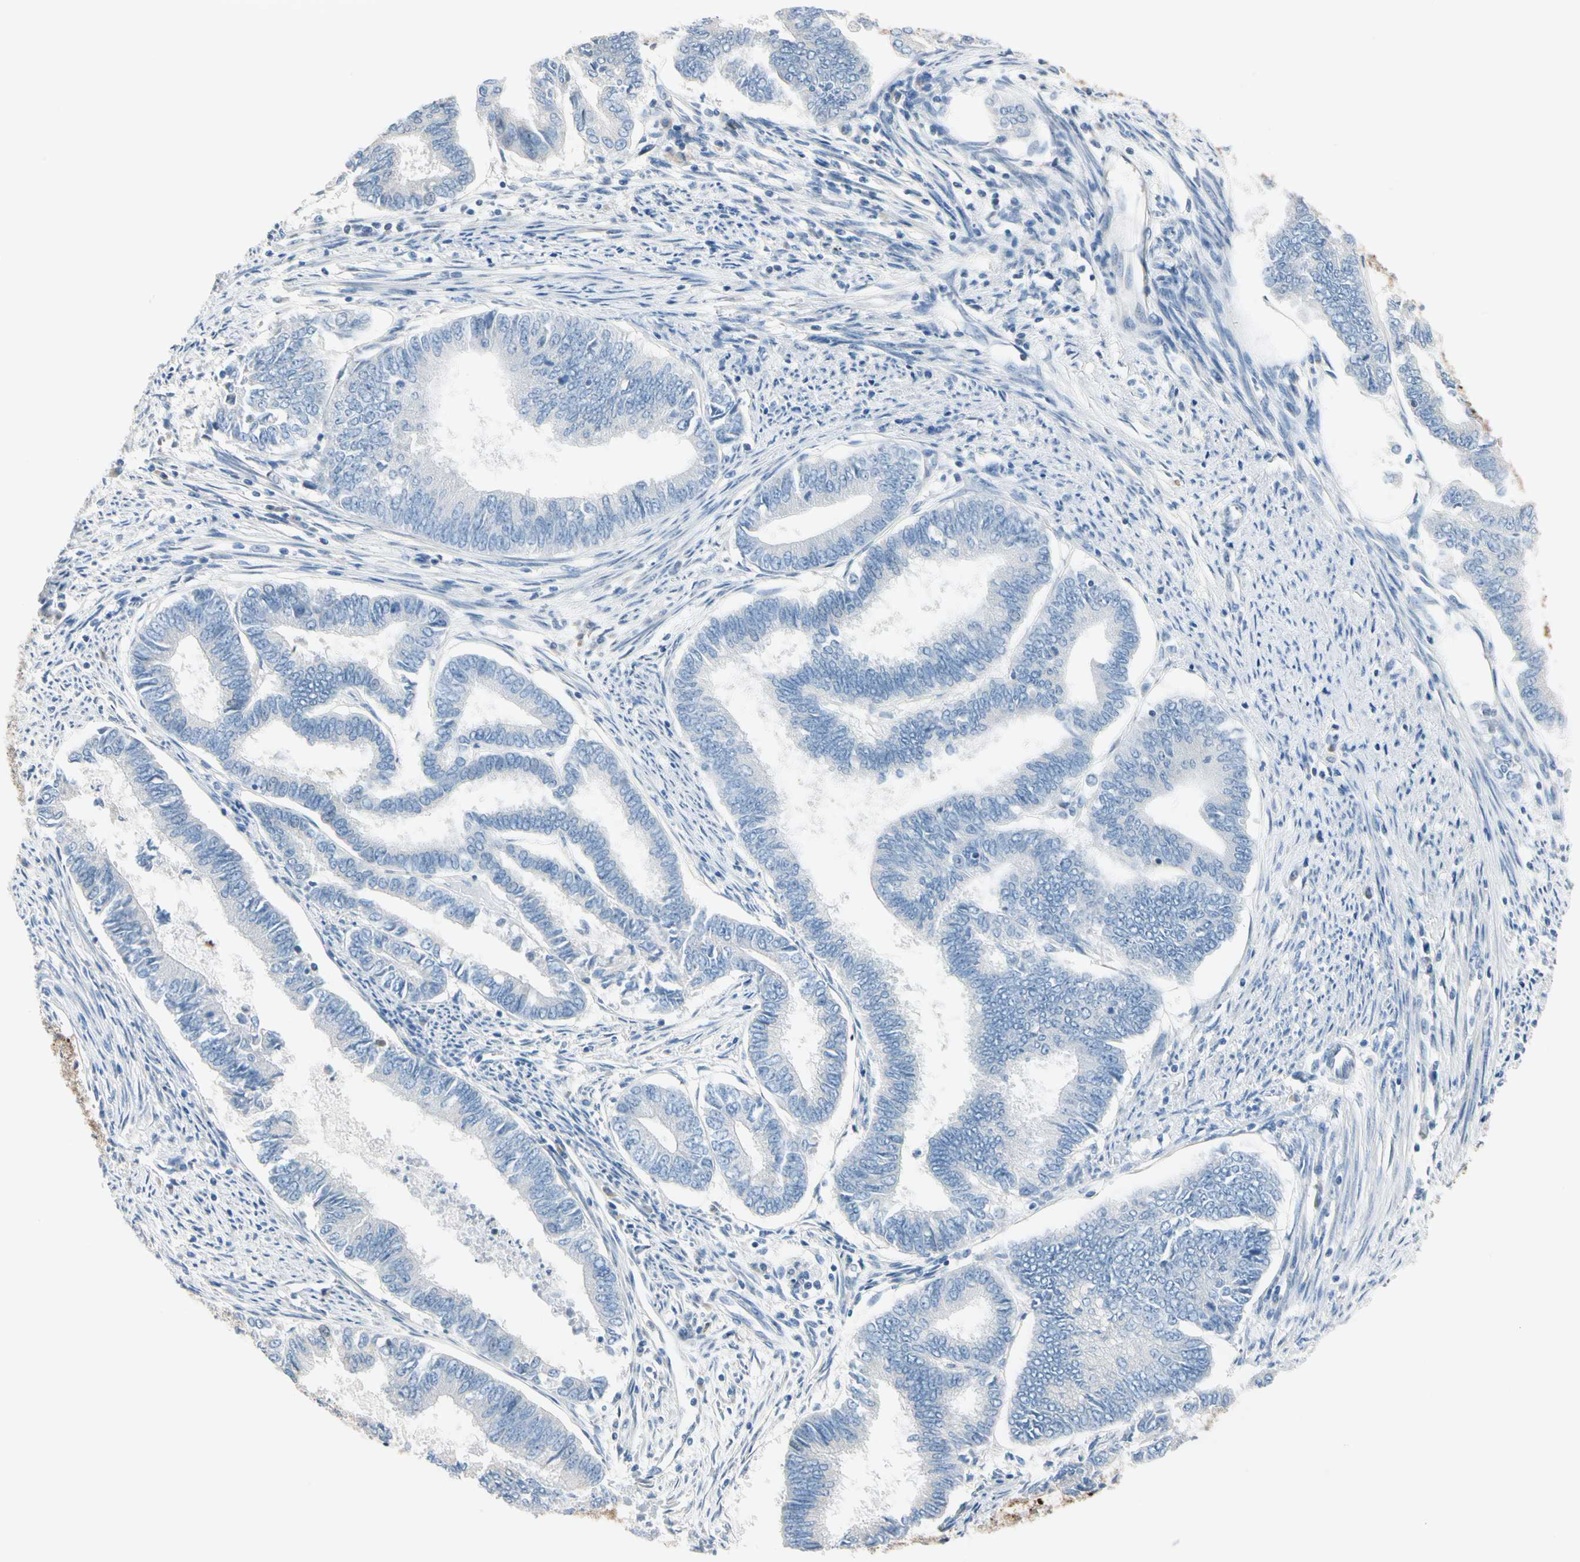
{"staining": {"intensity": "negative", "quantity": "none", "location": "none"}, "tissue": "endometrial cancer", "cell_type": "Tumor cells", "image_type": "cancer", "snomed": [{"axis": "morphology", "description": "Adenocarcinoma, NOS"}, {"axis": "topography", "description": "Endometrium"}], "caption": "A high-resolution photomicrograph shows immunohistochemistry staining of endometrial adenocarcinoma, which exhibits no significant staining in tumor cells.", "gene": "STK40", "patient": {"sex": "female", "age": 86}}